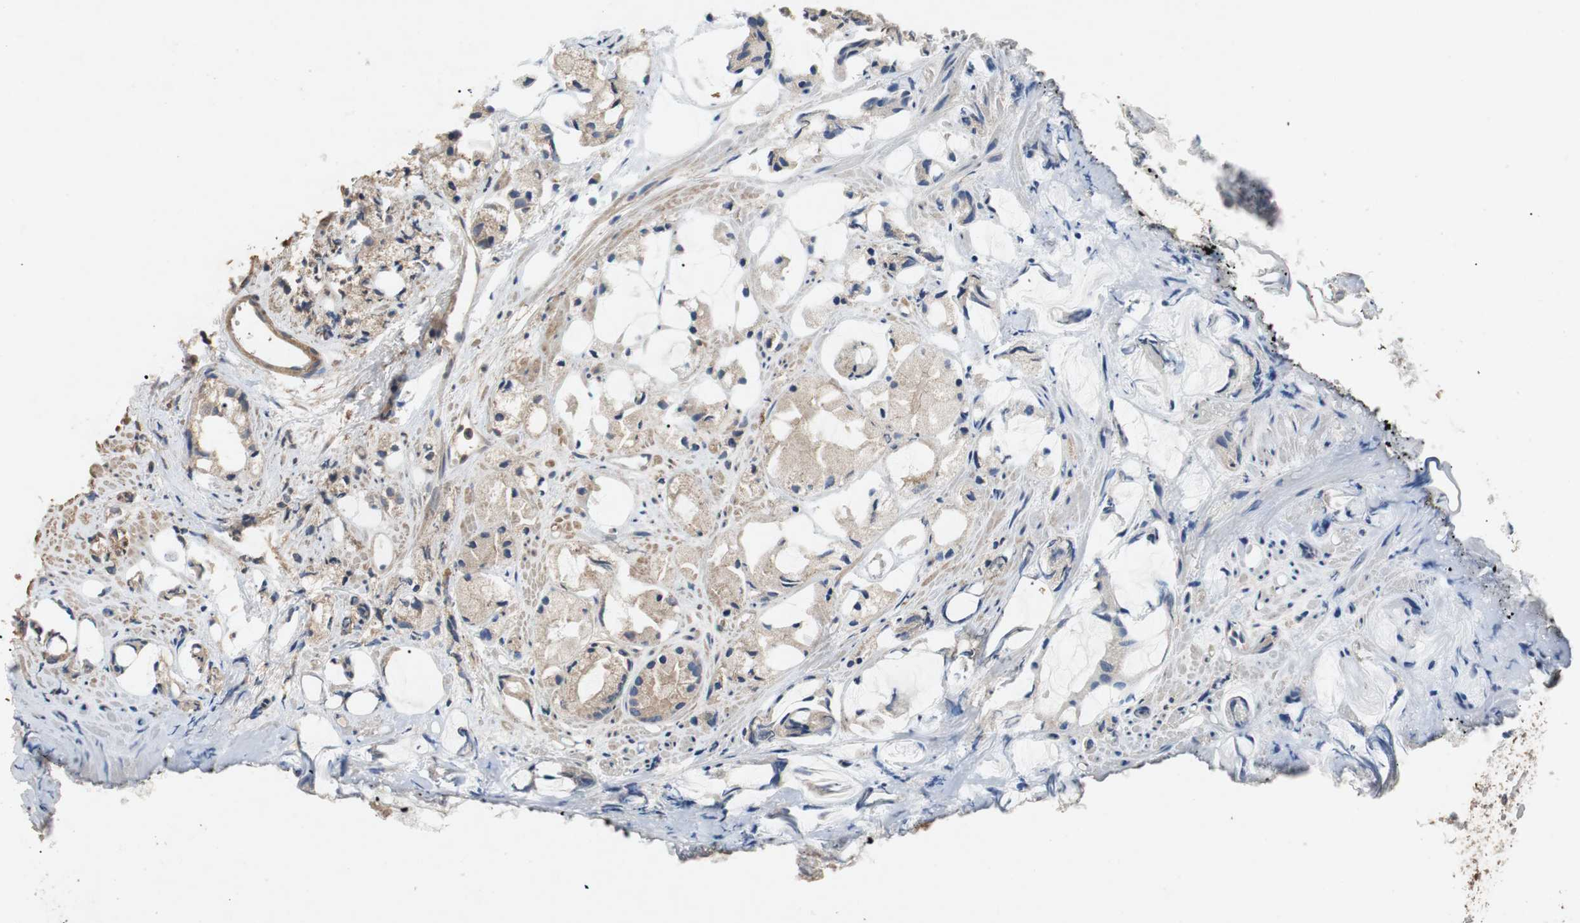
{"staining": {"intensity": "weak", "quantity": "25%-75%", "location": "cytoplasmic/membranous"}, "tissue": "prostate cancer", "cell_type": "Tumor cells", "image_type": "cancer", "snomed": [{"axis": "morphology", "description": "Adenocarcinoma, High grade"}, {"axis": "topography", "description": "Prostate"}], "caption": "This image shows prostate cancer (adenocarcinoma (high-grade)) stained with immunohistochemistry (IHC) to label a protein in brown. The cytoplasmic/membranous of tumor cells show weak positivity for the protein. Nuclei are counter-stained blue.", "gene": "TNFRSF14", "patient": {"sex": "male", "age": 85}}